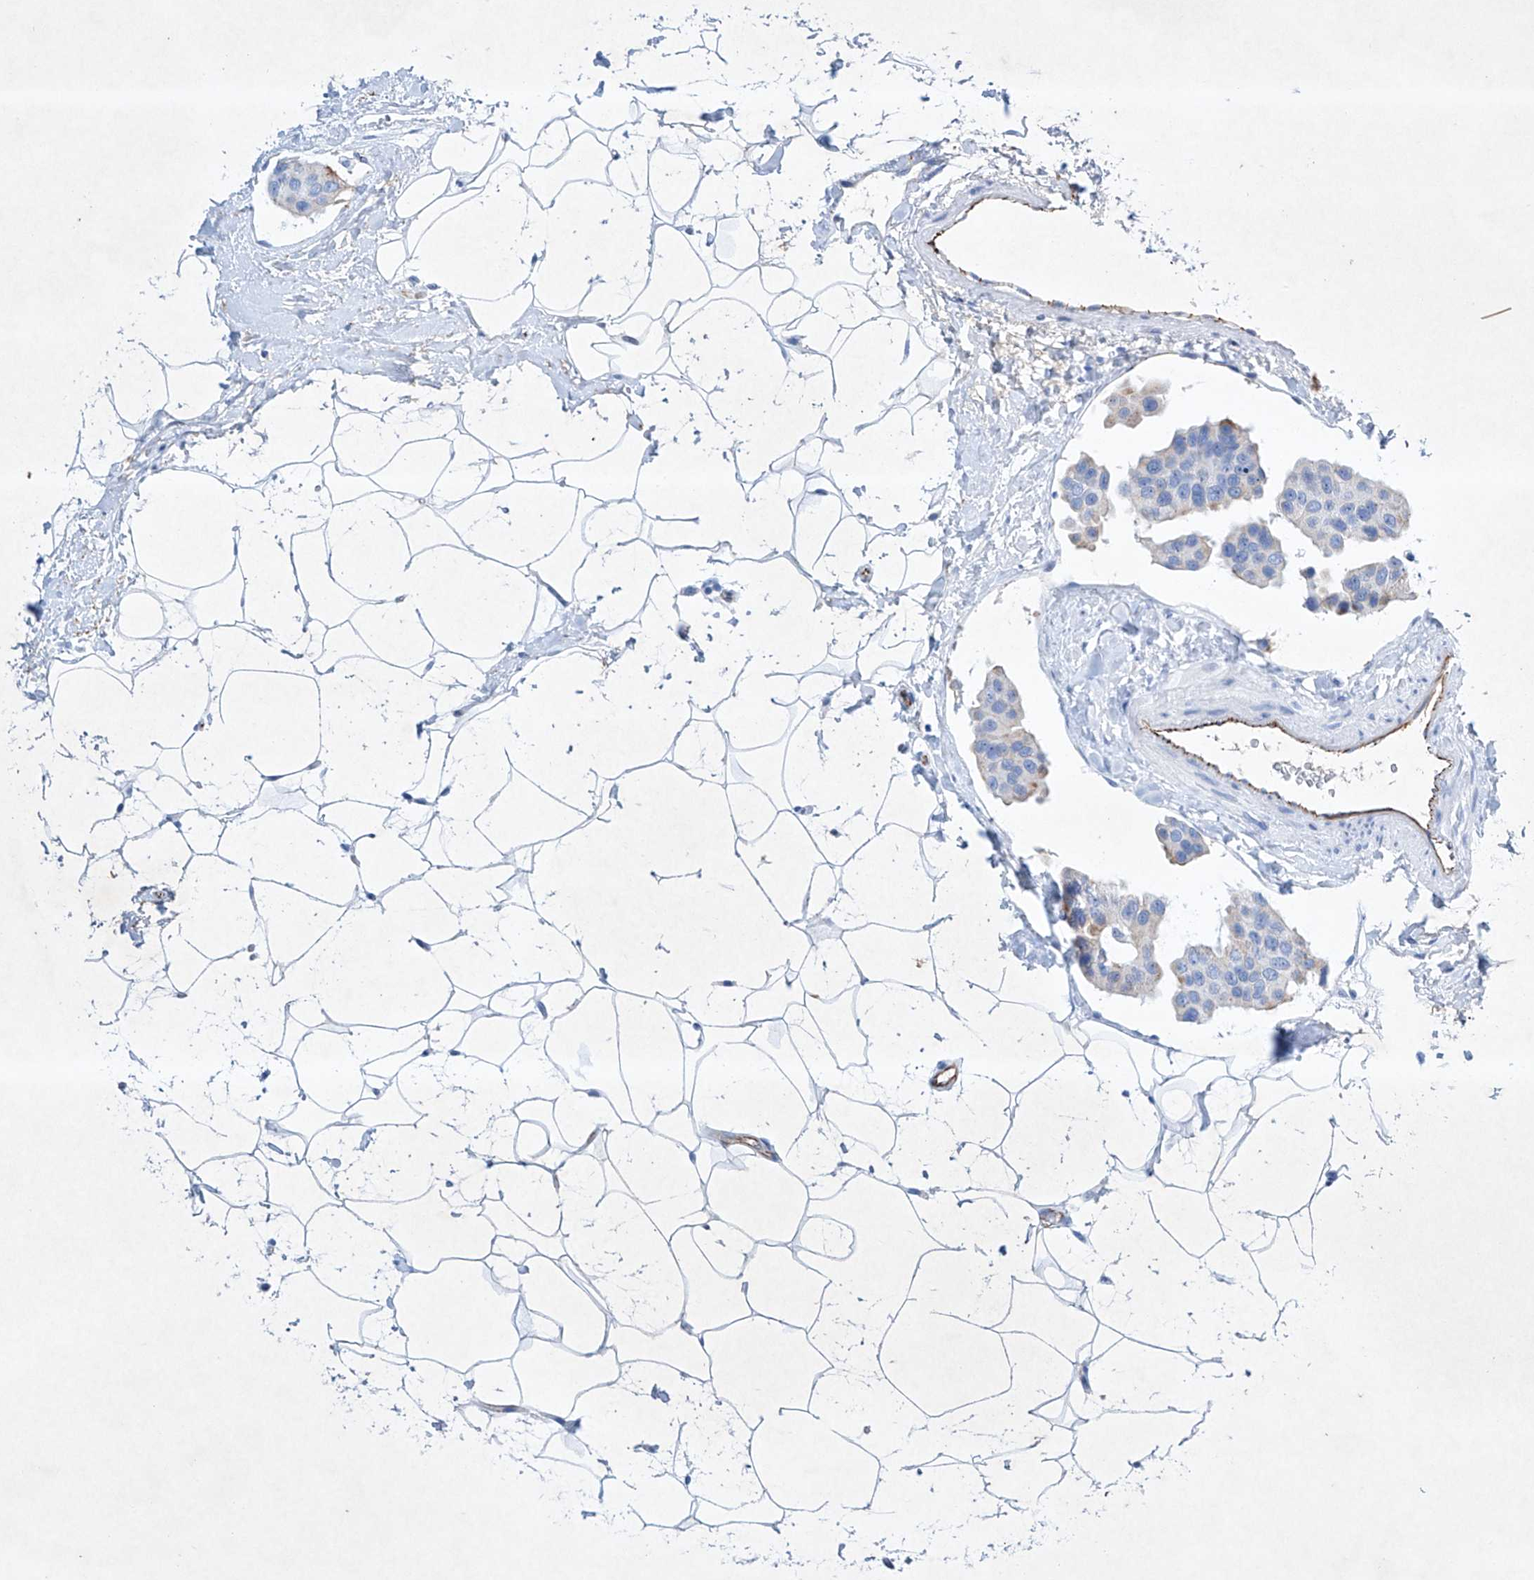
{"staining": {"intensity": "negative", "quantity": "none", "location": "none"}, "tissue": "breast cancer", "cell_type": "Tumor cells", "image_type": "cancer", "snomed": [{"axis": "morphology", "description": "Normal tissue, NOS"}, {"axis": "morphology", "description": "Duct carcinoma"}, {"axis": "topography", "description": "Breast"}], "caption": "The immunohistochemistry (IHC) micrograph has no significant staining in tumor cells of intraductal carcinoma (breast) tissue.", "gene": "ETV7", "patient": {"sex": "female", "age": 39}}